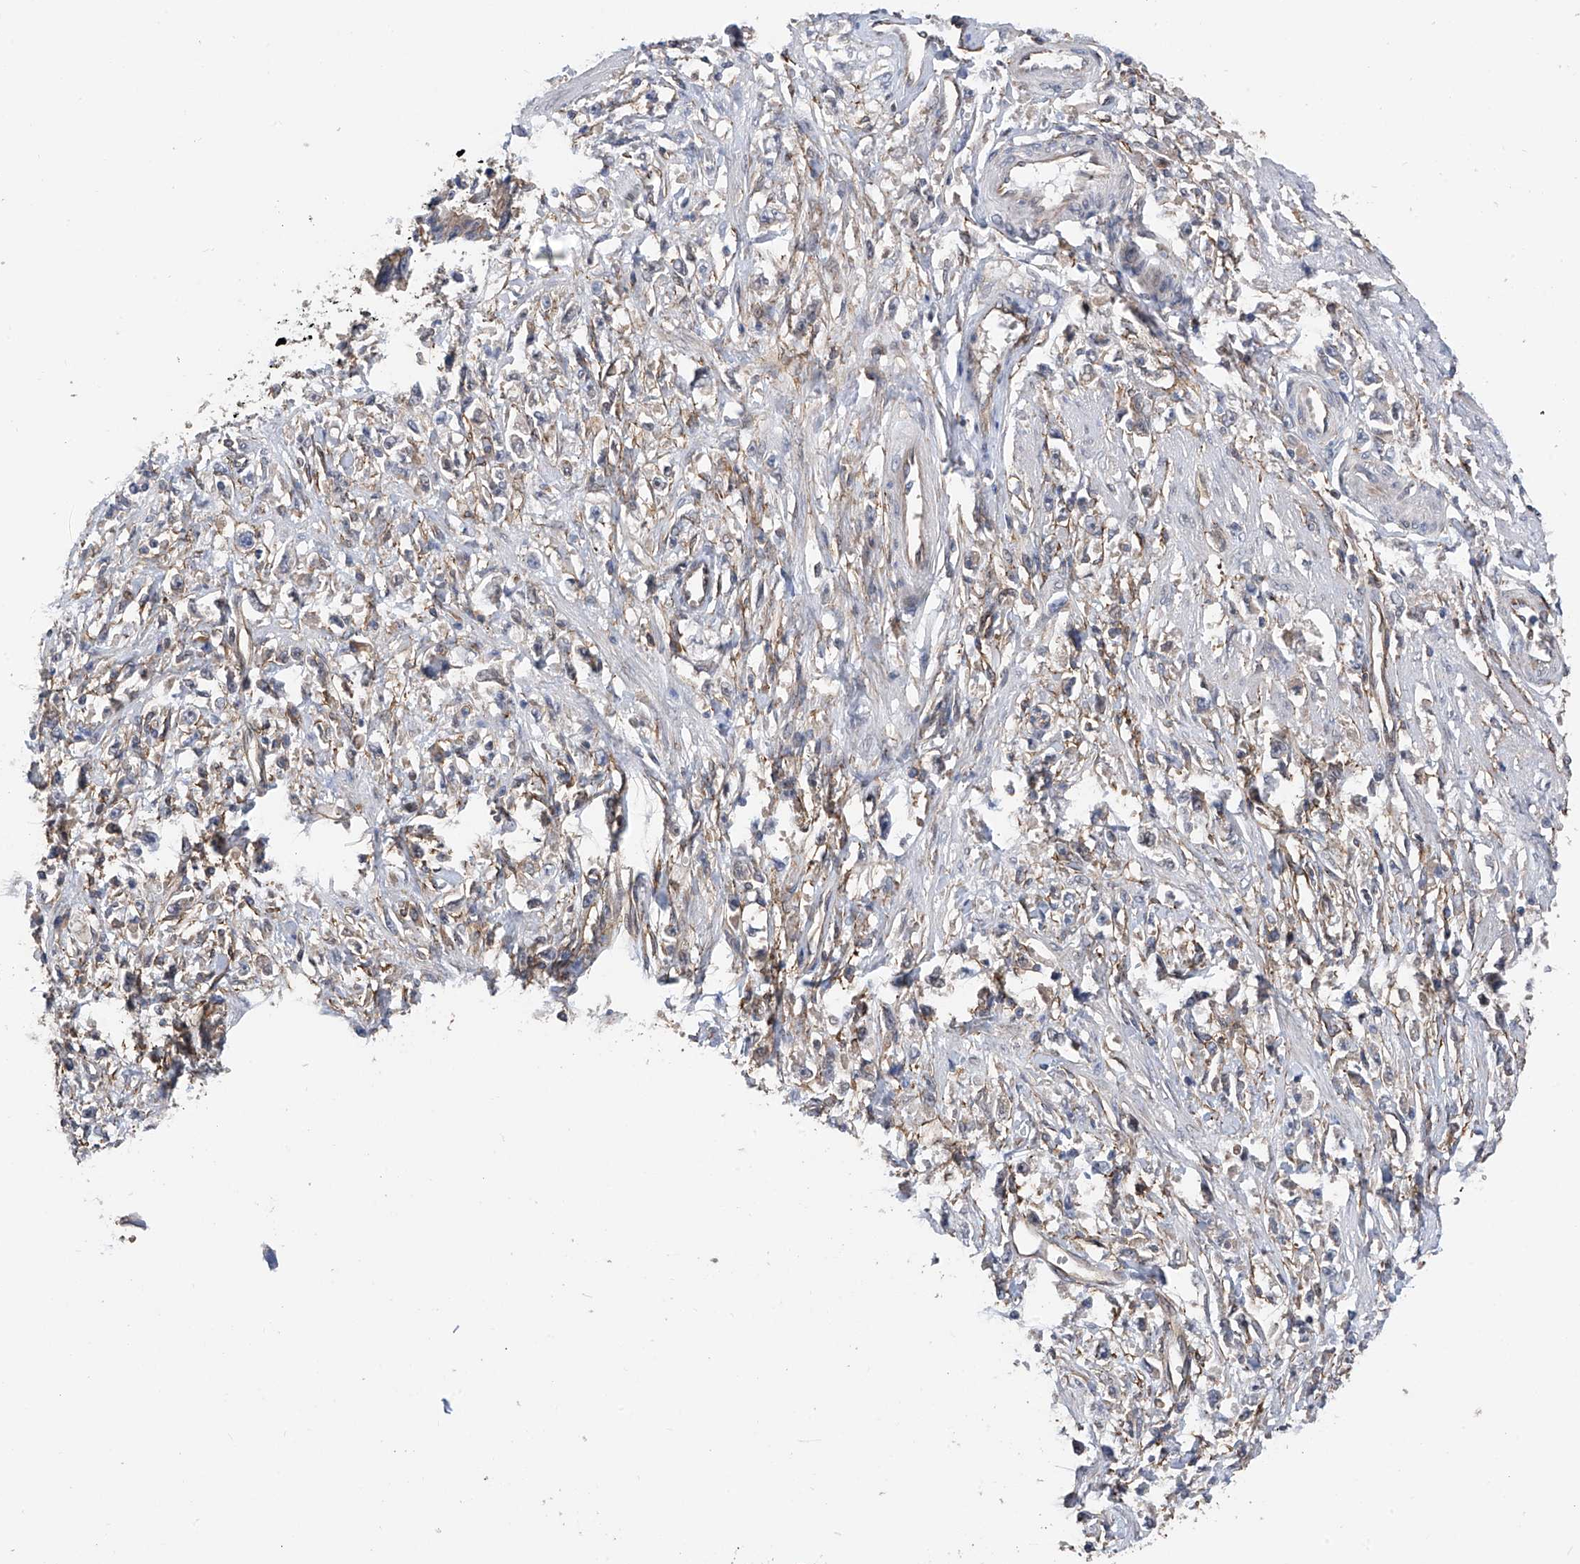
{"staining": {"intensity": "negative", "quantity": "none", "location": "none"}, "tissue": "stomach cancer", "cell_type": "Tumor cells", "image_type": "cancer", "snomed": [{"axis": "morphology", "description": "Adenocarcinoma, NOS"}, {"axis": "topography", "description": "Stomach"}], "caption": "Micrograph shows no protein expression in tumor cells of stomach cancer tissue. (DAB (3,3'-diaminobenzidine) immunohistochemistry (IHC), high magnification).", "gene": "CHPF", "patient": {"sex": "female", "age": 59}}